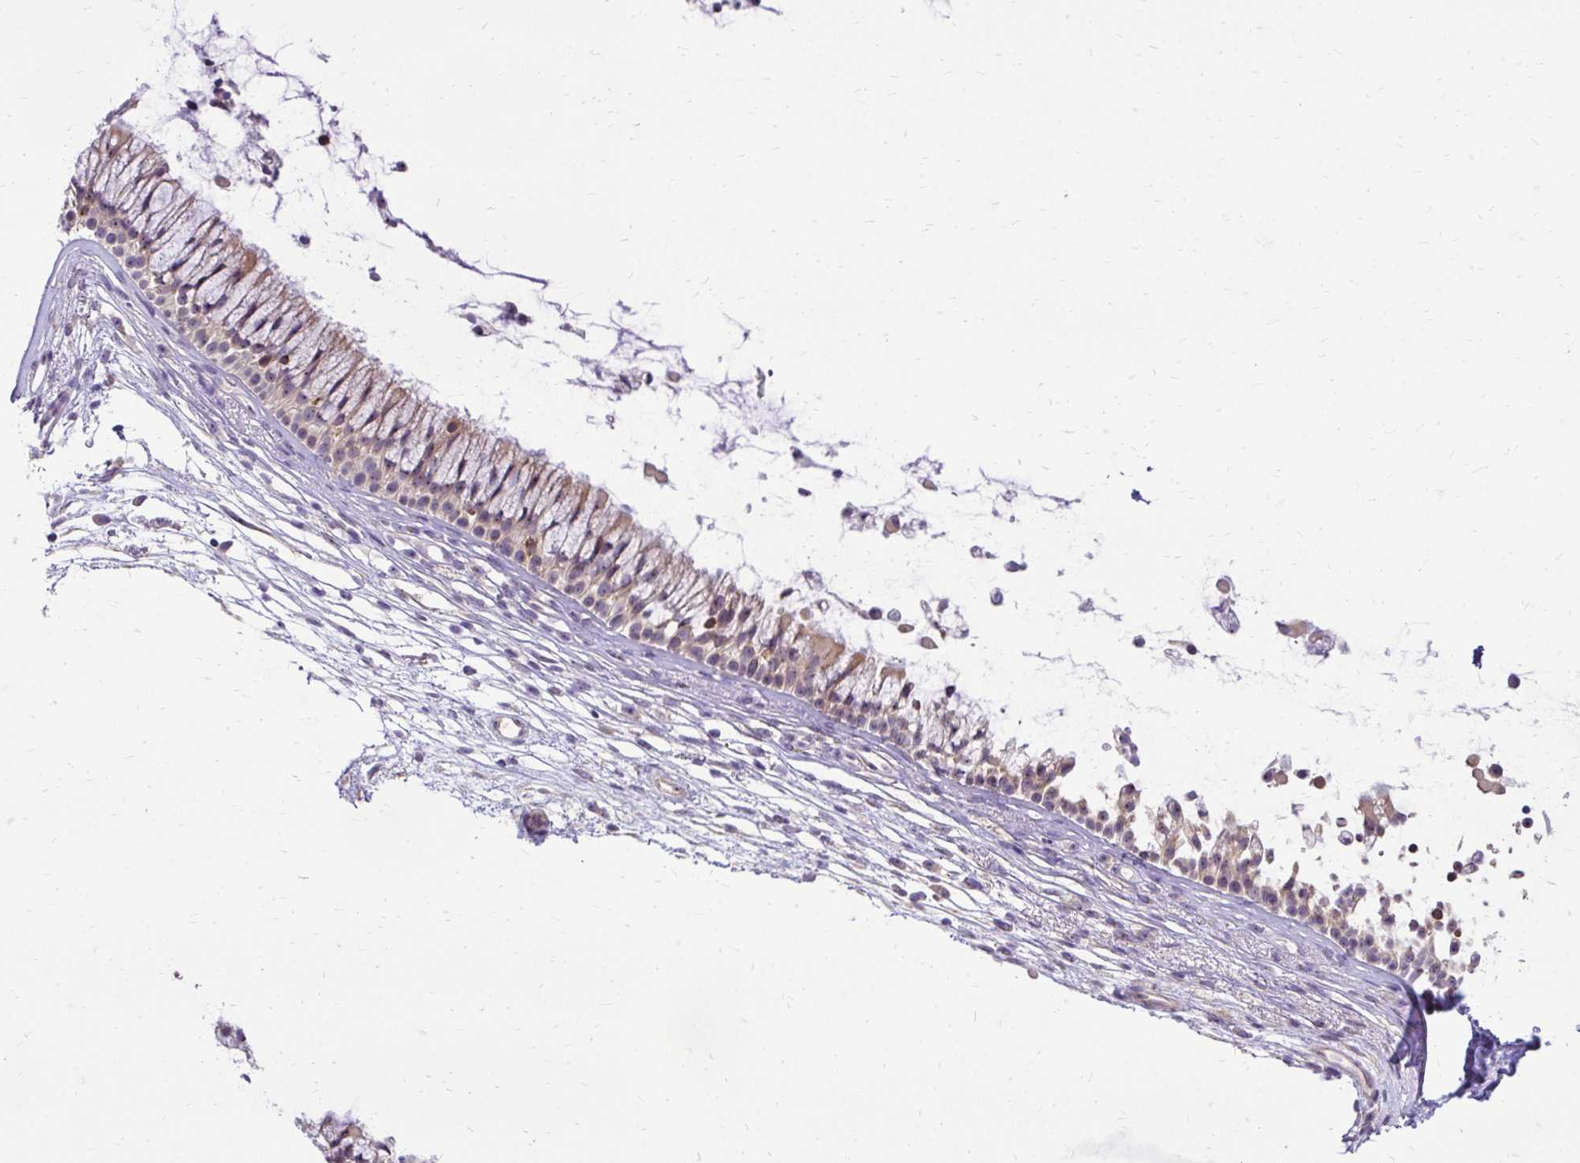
{"staining": {"intensity": "moderate", "quantity": "25%-75%", "location": "cytoplasmic/membranous"}, "tissue": "nasopharynx", "cell_type": "Respiratory epithelial cells", "image_type": "normal", "snomed": [{"axis": "morphology", "description": "Normal tissue, NOS"}, {"axis": "topography", "description": "Nasopharynx"}], "caption": "IHC of normal human nasopharynx shows medium levels of moderate cytoplasmic/membranous expression in about 25%-75% of respiratory epithelial cells.", "gene": "NIFK", "patient": {"sex": "female", "age": 75}}